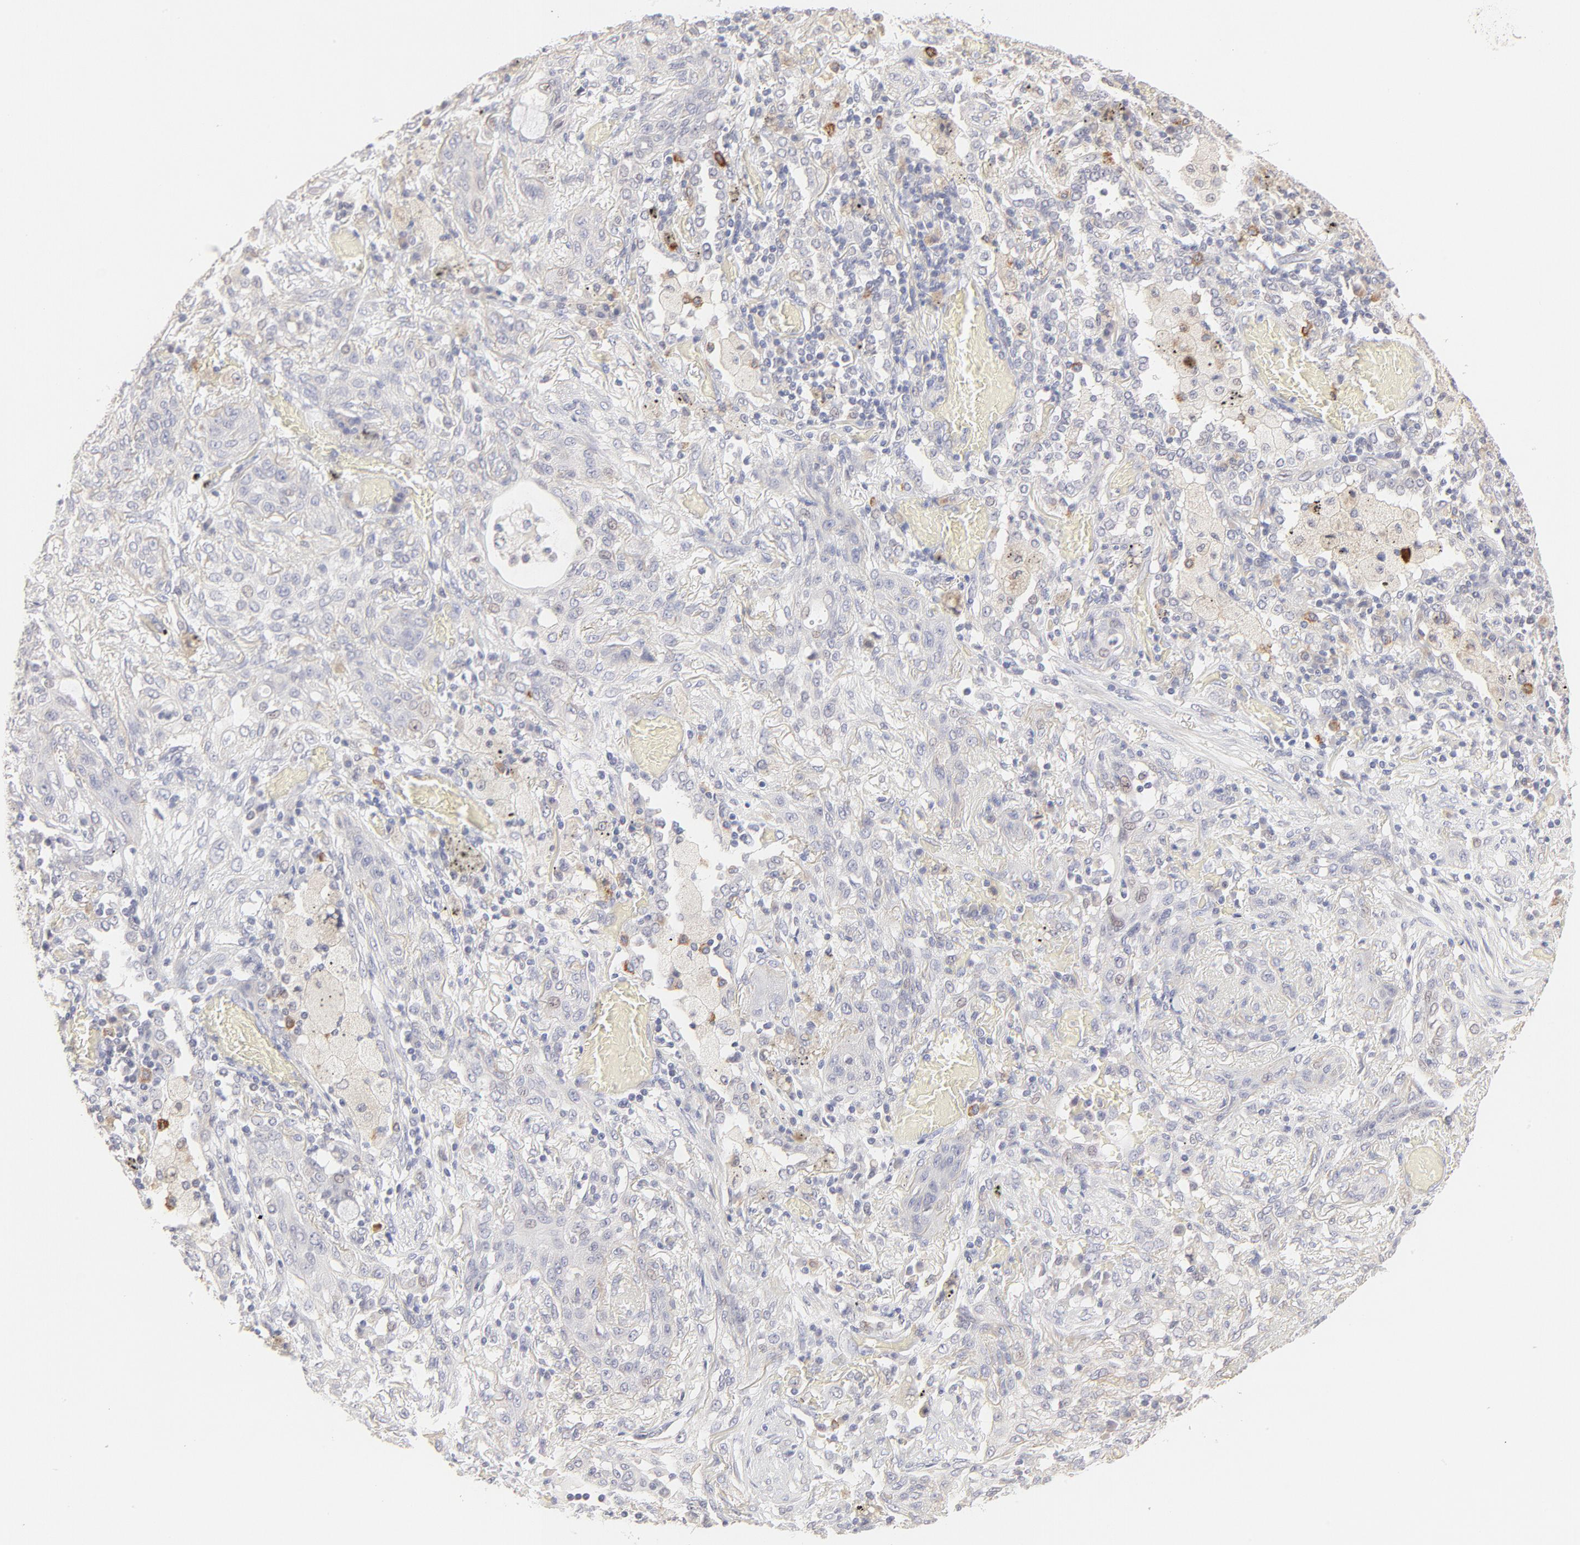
{"staining": {"intensity": "negative", "quantity": "none", "location": "none"}, "tissue": "lung cancer", "cell_type": "Tumor cells", "image_type": "cancer", "snomed": [{"axis": "morphology", "description": "Squamous cell carcinoma, NOS"}, {"axis": "topography", "description": "Lung"}], "caption": "Squamous cell carcinoma (lung) was stained to show a protein in brown. There is no significant positivity in tumor cells.", "gene": "ELF3", "patient": {"sex": "female", "age": 47}}